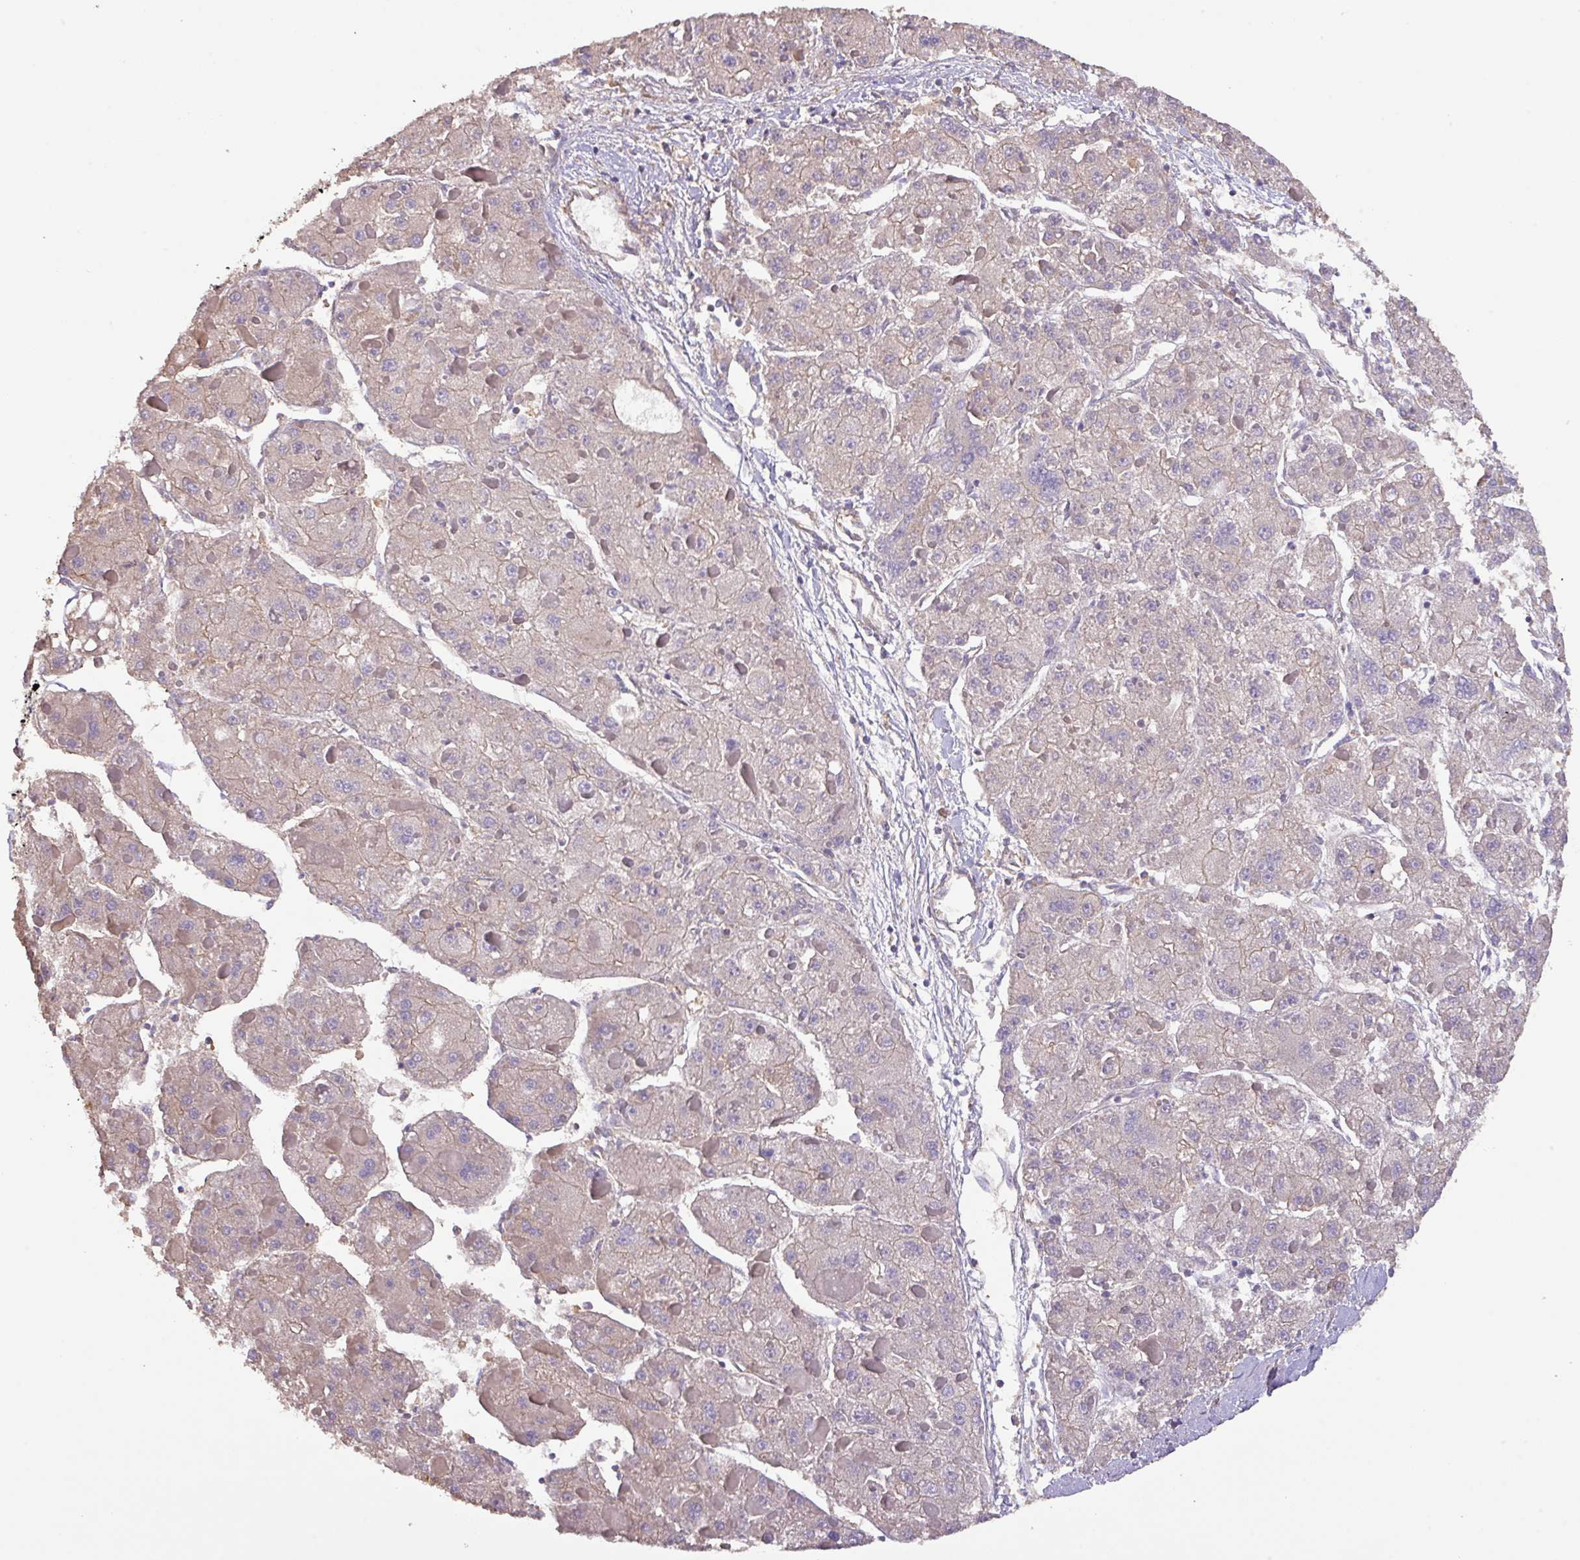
{"staining": {"intensity": "negative", "quantity": "none", "location": "none"}, "tissue": "liver cancer", "cell_type": "Tumor cells", "image_type": "cancer", "snomed": [{"axis": "morphology", "description": "Carcinoma, Hepatocellular, NOS"}, {"axis": "topography", "description": "Liver"}], "caption": "Hepatocellular carcinoma (liver) was stained to show a protein in brown. There is no significant expression in tumor cells.", "gene": "CALML4", "patient": {"sex": "female", "age": 73}}